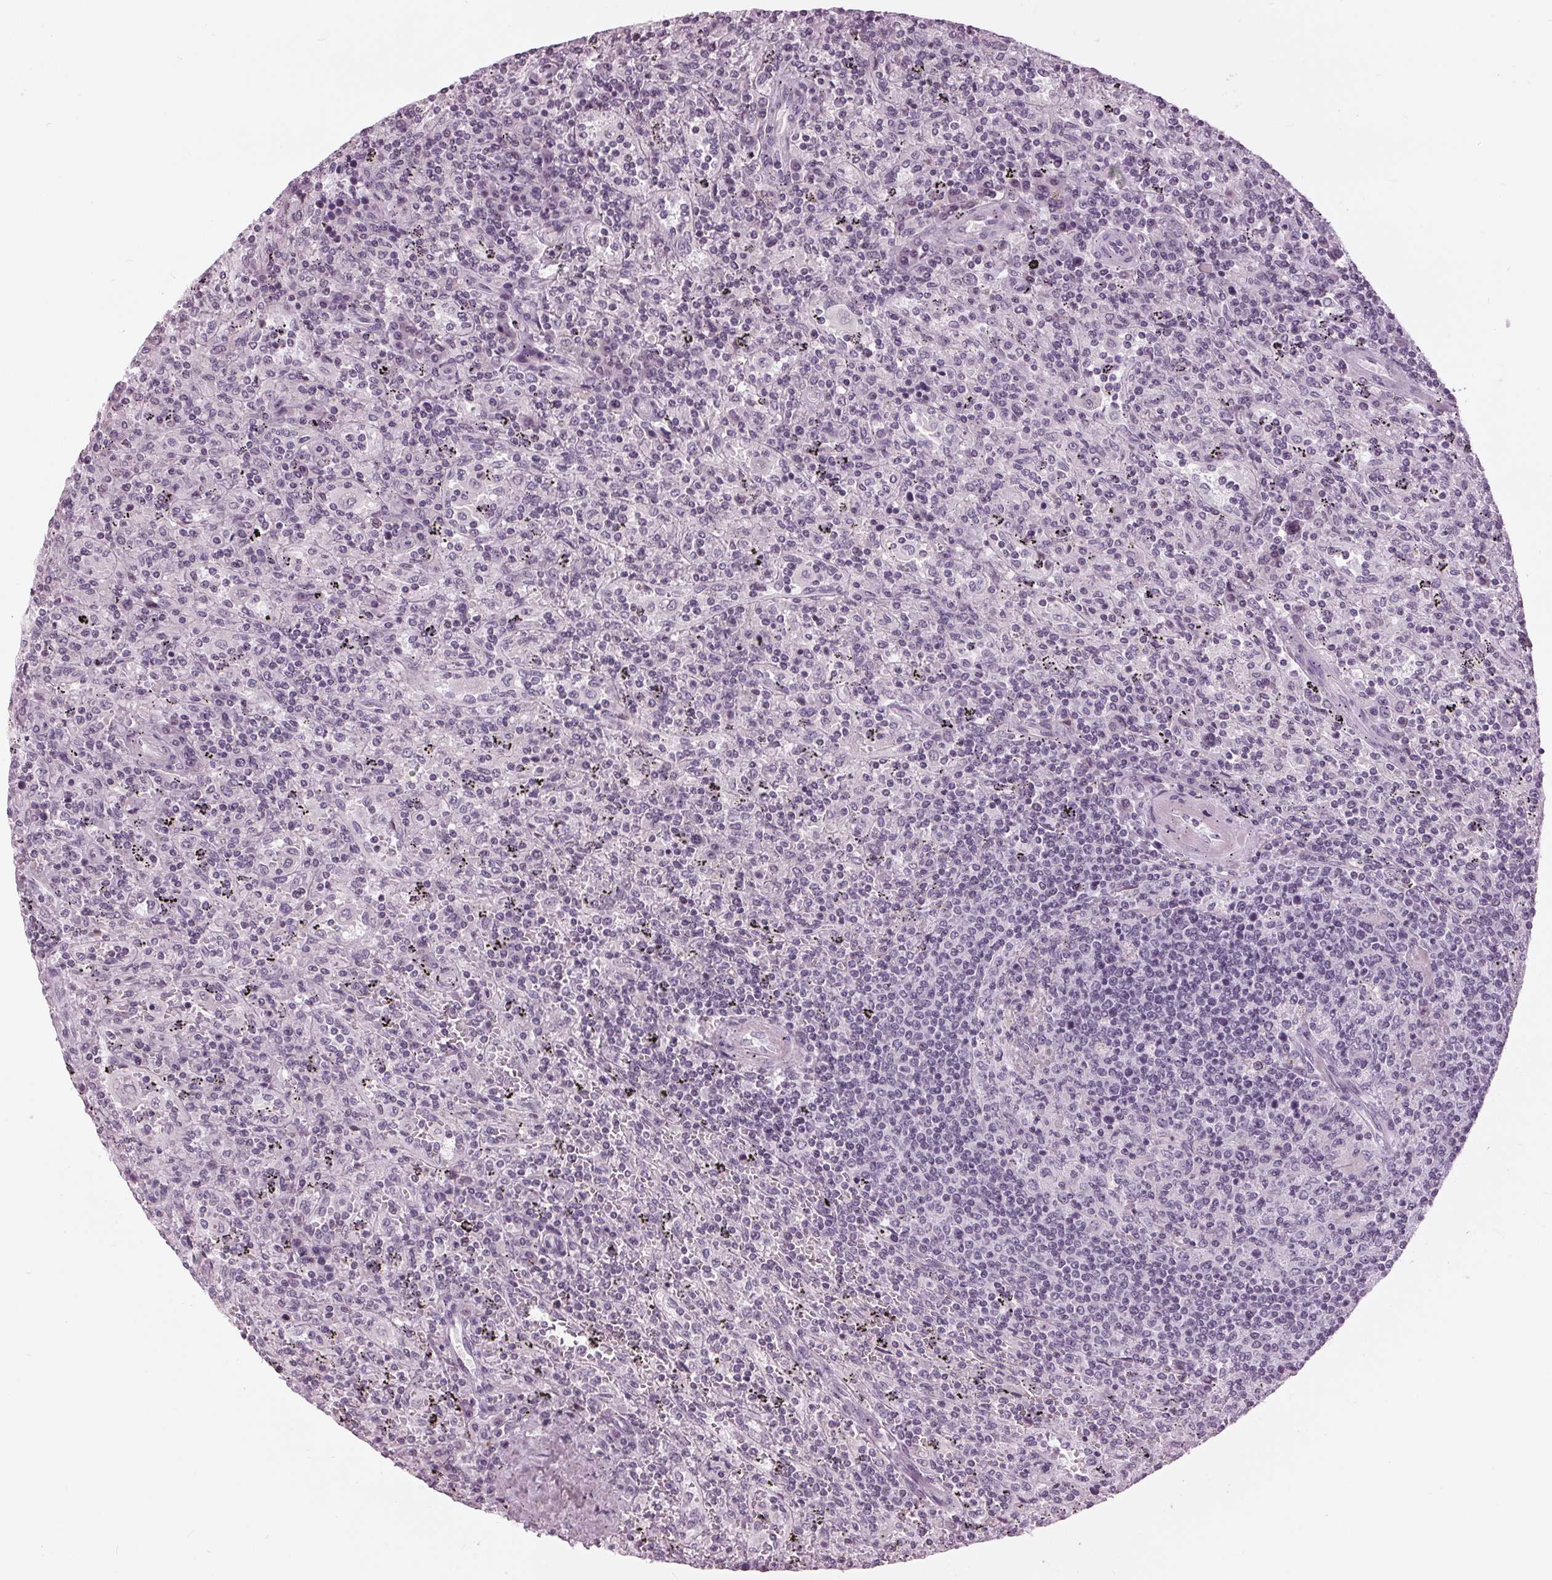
{"staining": {"intensity": "negative", "quantity": "none", "location": "none"}, "tissue": "lymphoma", "cell_type": "Tumor cells", "image_type": "cancer", "snomed": [{"axis": "morphology", "description": "Malignant lymphoma, non-Hodgkin's type, Low grade"}, {"axis": "topography", "description": "Spleen"}], "caption": "The histopathology image exhibits no staining of tumor cells in lymphoma. Brightfield microscopy of IHC stained with DAB (3,3'-diaminobenzidine) (brown) and hematoxylin (blue), captured at high magnification.", "gene": "SLC9A4", "patient": {"sex": "male", "age": 62}}